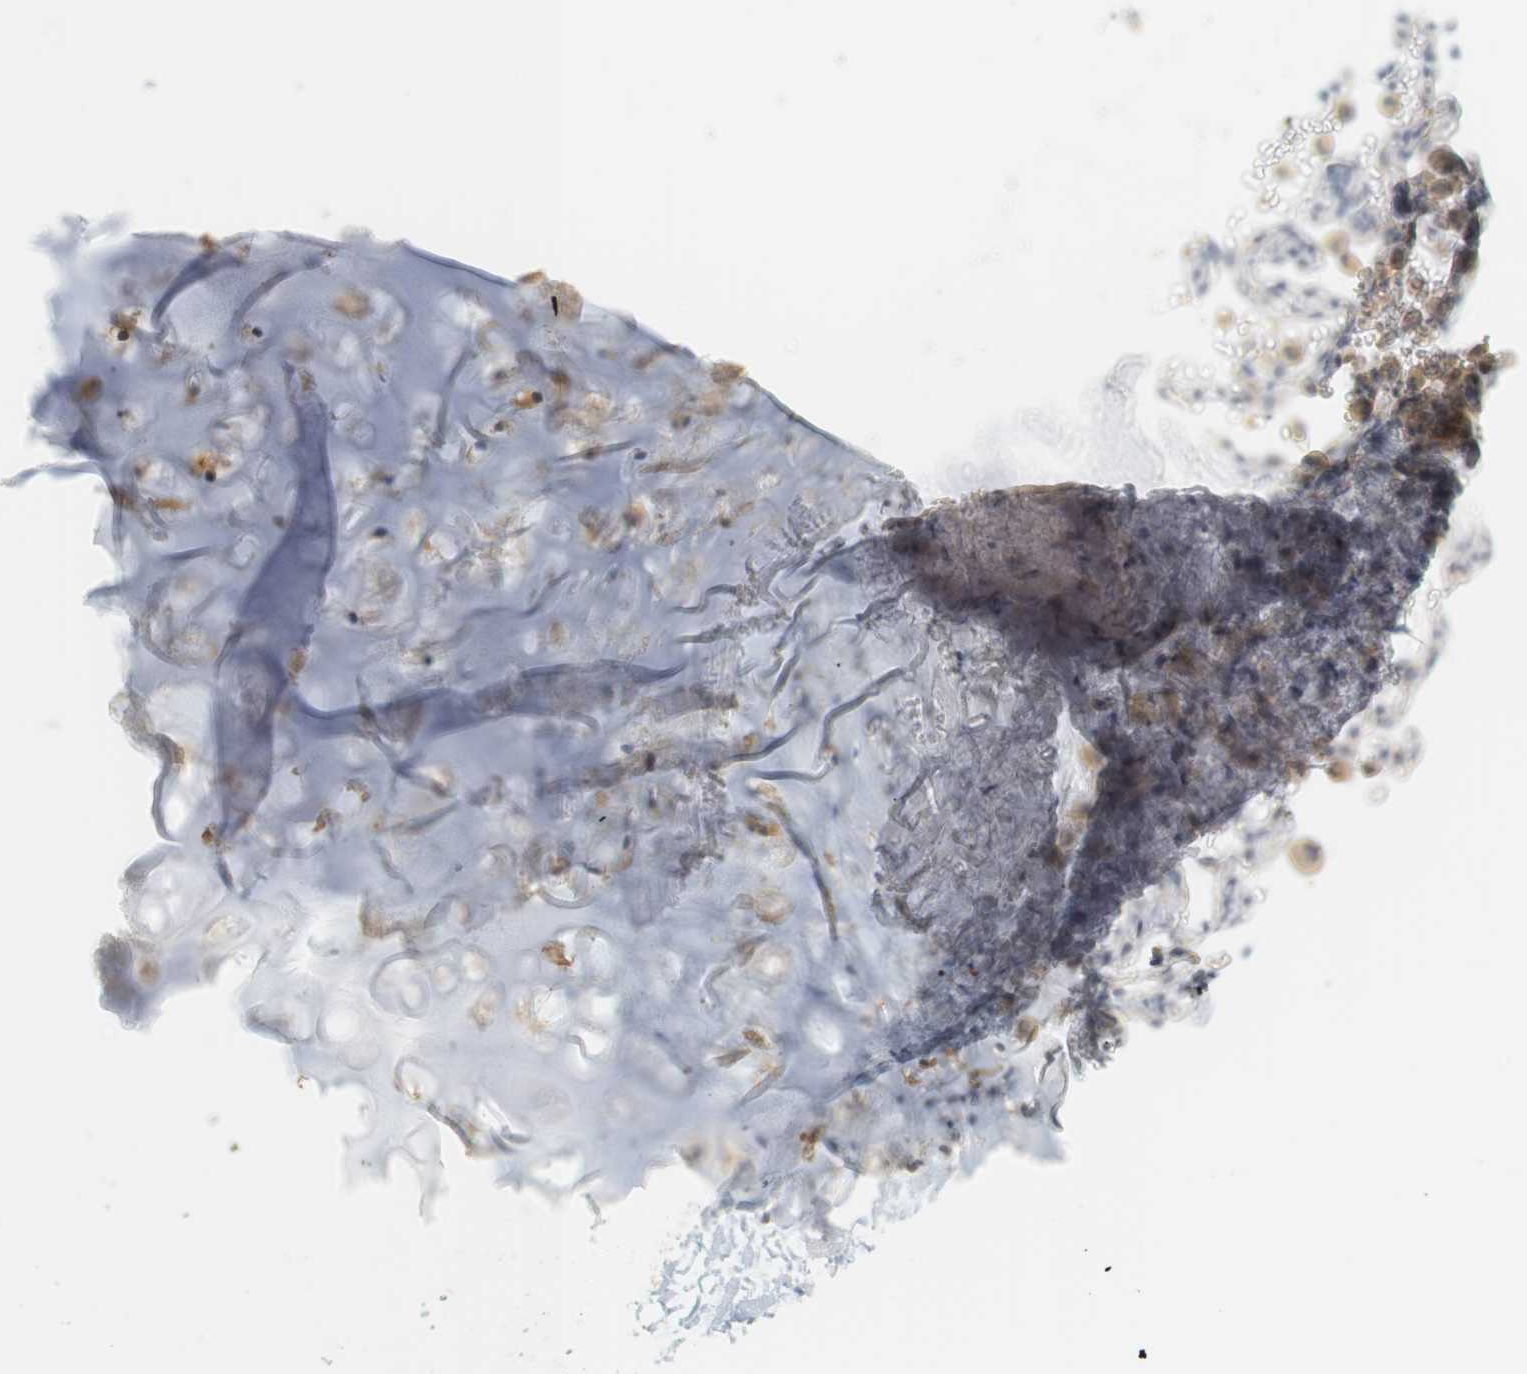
{"staining": {"intensity": "weak", "quantity": "25%-75%", "location": "cytoplasmic/membranous"}, "tissue": "adipose tissue", "cell_type": "Adipocytes", "image_type": "normal", "snomed": [{"axis": "morphology", "description": "Normal tissue, NOS"}, {"axis": "topography", "description": "Cartilage tissue"}, {"axis": "topography", "description": "Bronchus"}], "caption": "Immunohistochemistry (IHC) (DAB (3,3'-diaminobenzidine)) staining of unremarkable human adipose tissue demonstrates weak cytoplasmic/membranous protein expression in approximately 25%-75% of adipocytes.", "gene": "RTN3", "patient": {"sex": "female", "age": 53}}